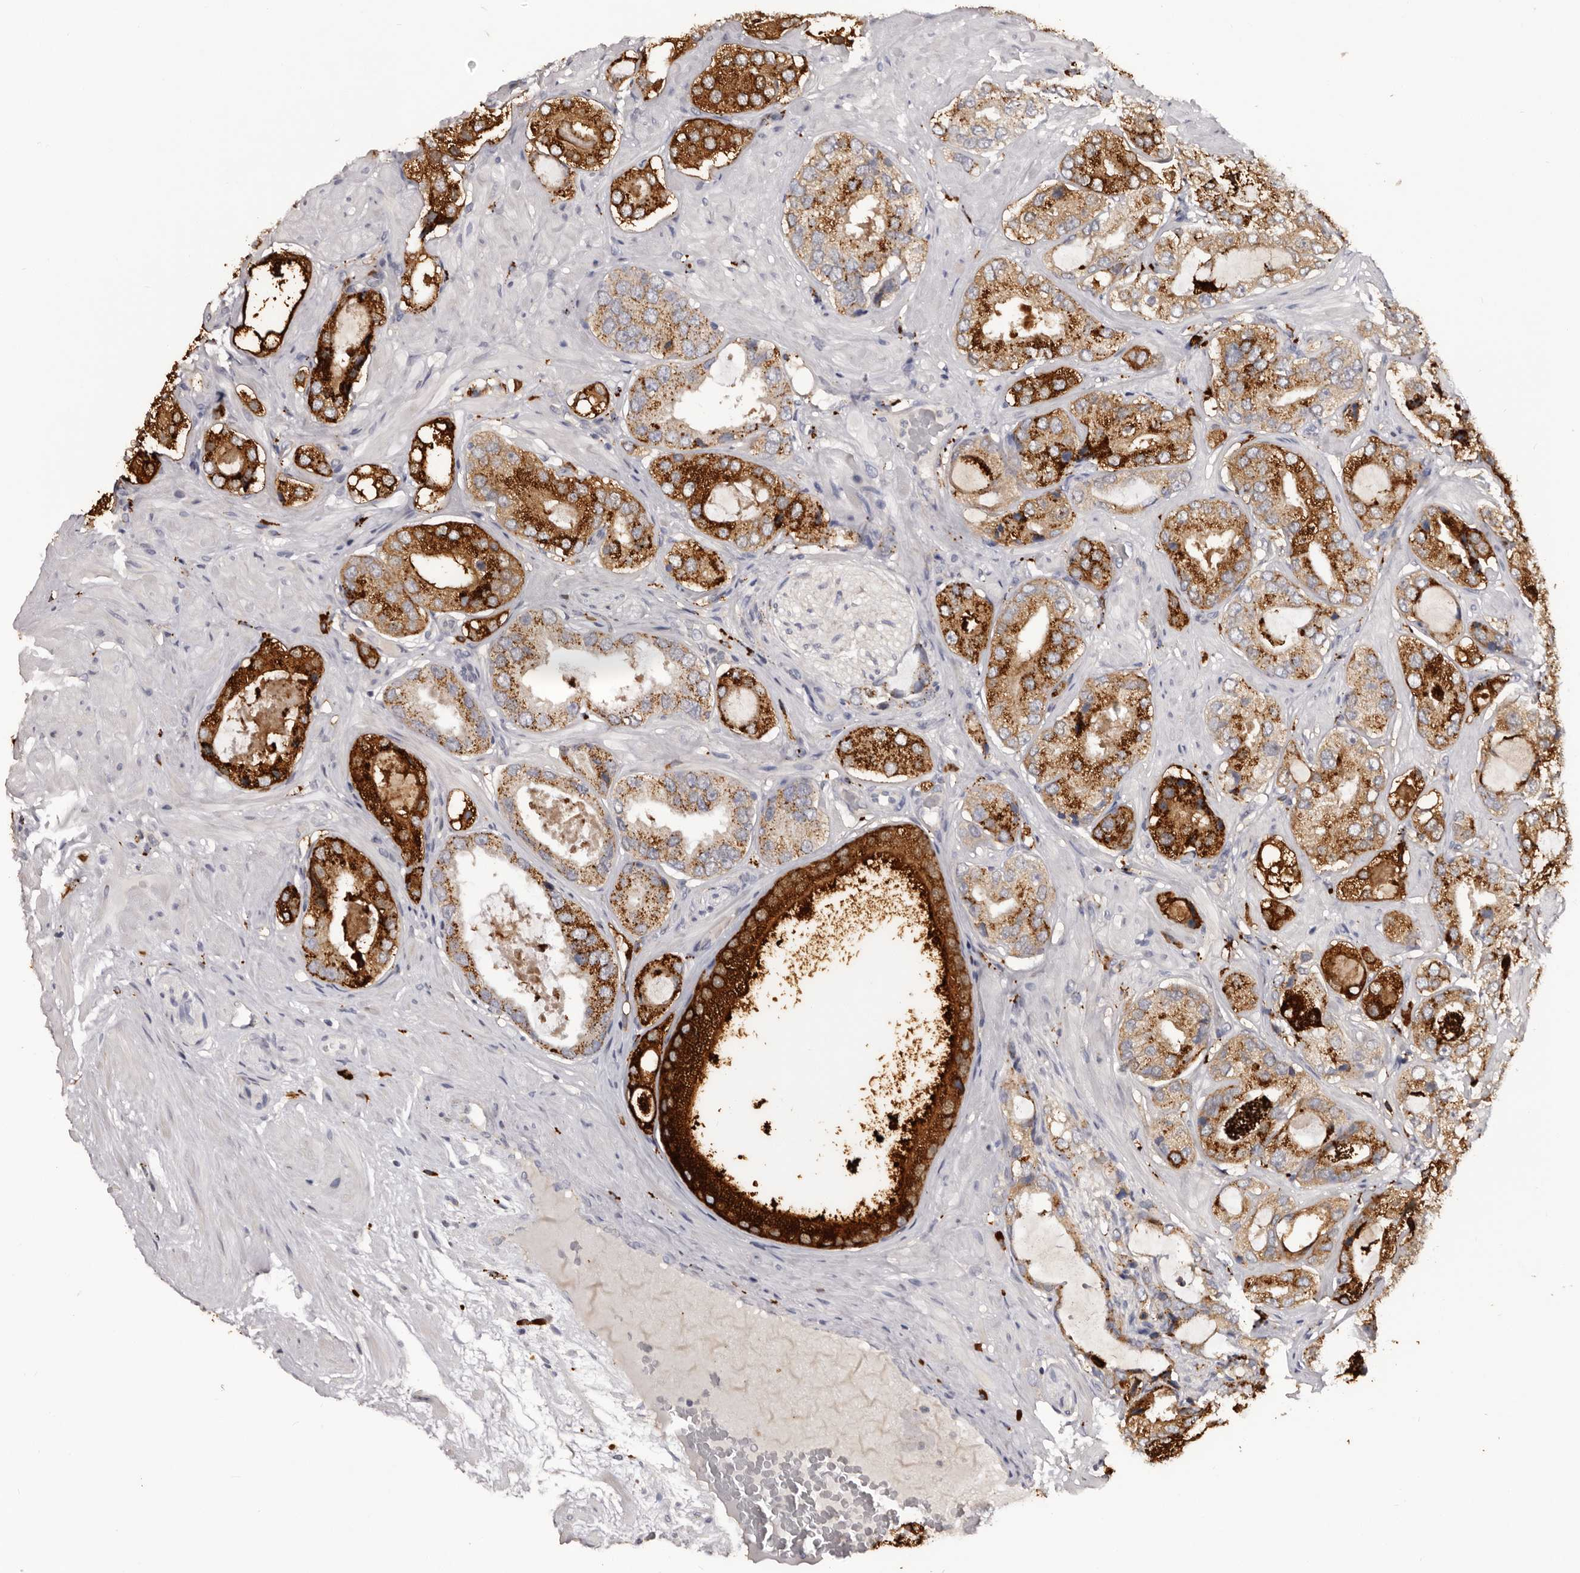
{"staining": {"intensity": "strong", "quantity": ">75%", "location": "cytoplasmic/membranous"}, "tissue": "prostate cancer", "cell_type": "Tumor cells", "image_type": "cancer", "snomed": [{"axis": "morphology", "description": "Adenocarcinoma, High grade"}, {"axis": "topography", "description": "Prostate"}], "caption": "Tumor cells demonstrate high levels of strong cytoplasmic/membranous staining in approximately >75% of cells in prostate adenocarcinoma (high-grade). (Stains: DAB in brown, nuclei in blue, Microscopy: brightfield microscopy at high magnification).", "gene": "DAP", "patient": {"sex": "male", "age": 59}}